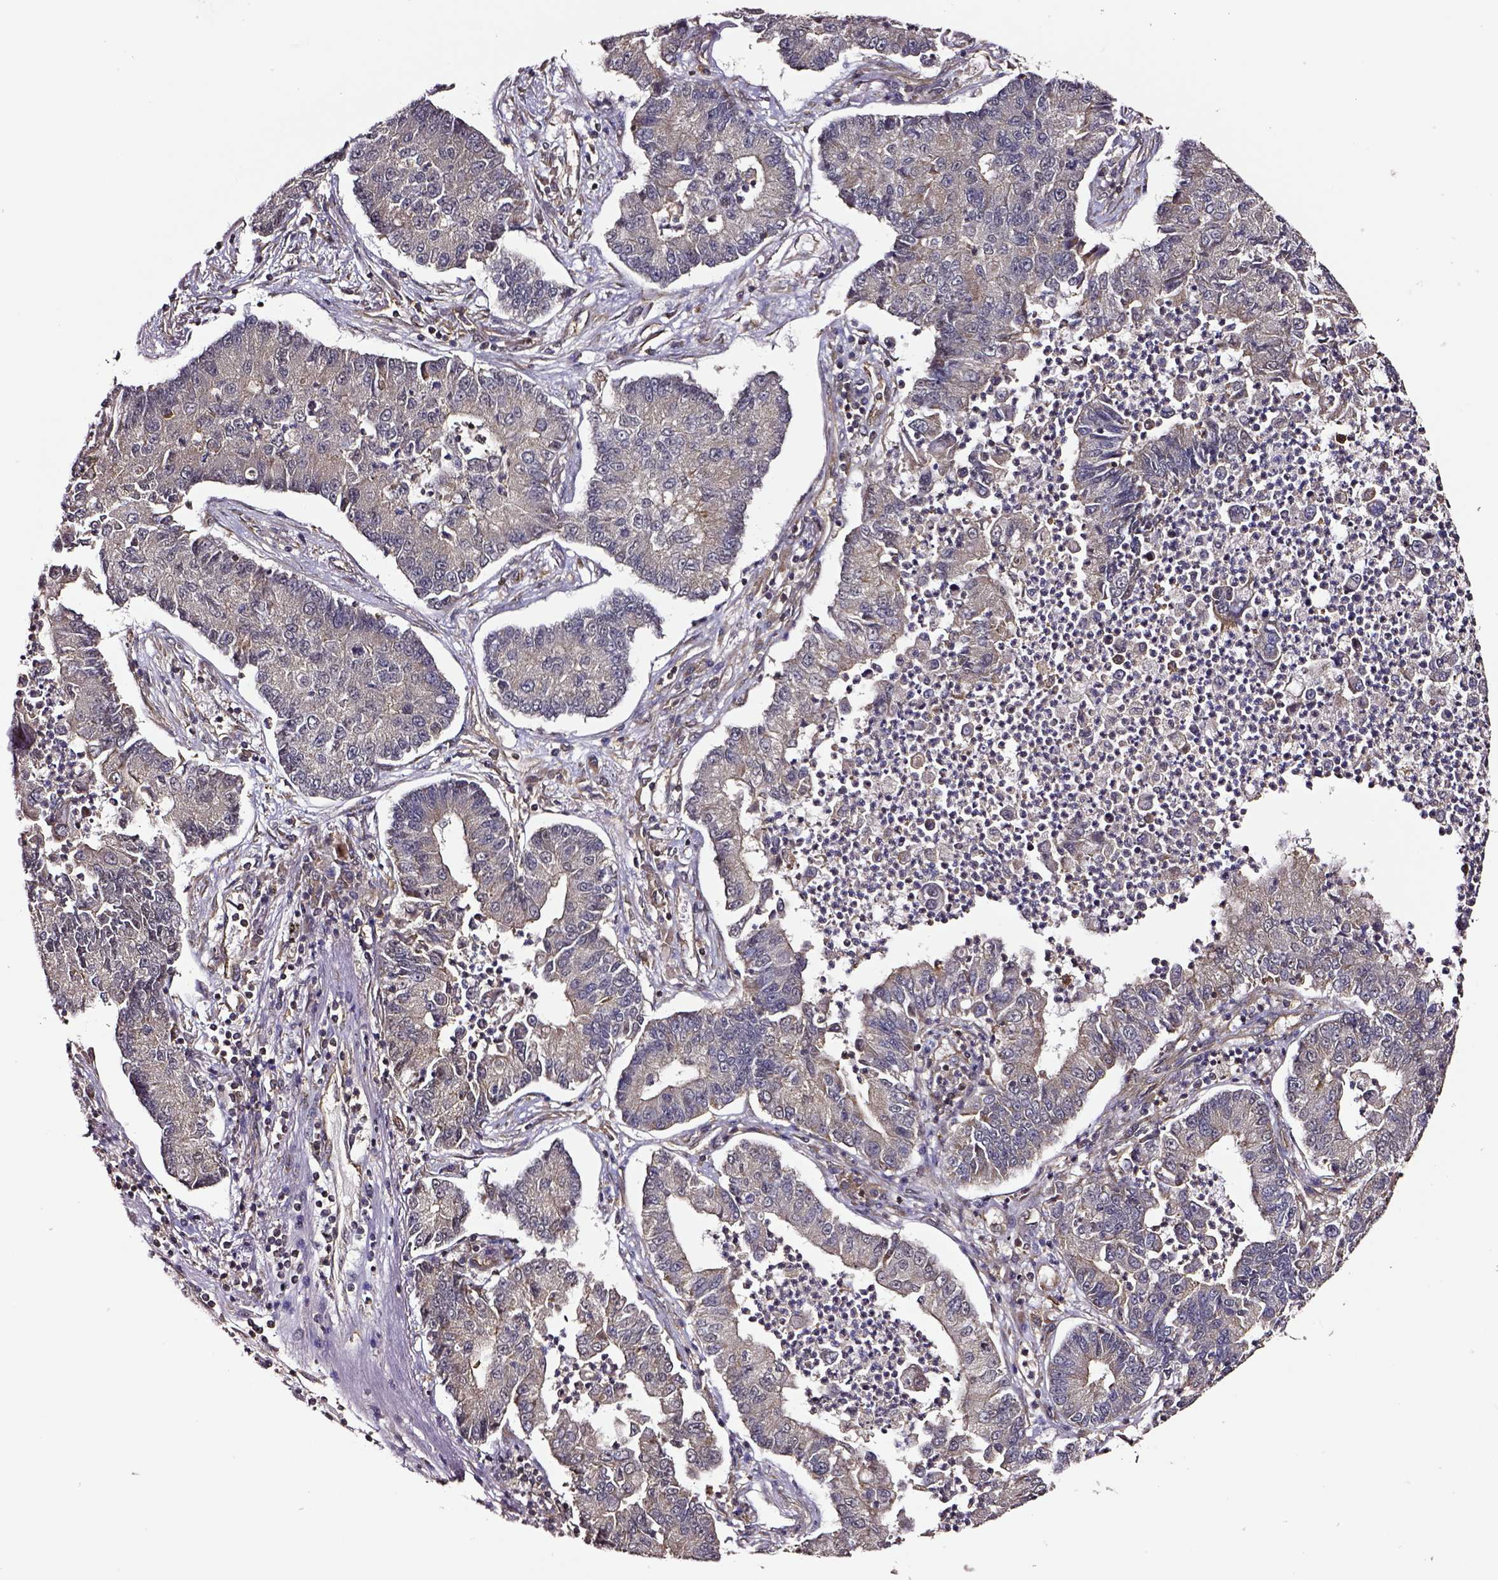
{"staining": {"intensity": "weak", "quantity": "<25%", "location": "cytoplasmic/membranous"}, "tissue": "lung cancer", "cell_type": "Tumor cells", "image_type": "cancer", "snomed": [{"axis": "morphology", "description": "Adenocarcinoma, NOS"}, {"axis": "topography", "description": "Lung"}], "caption": "A high-resolution micrograph shows immunohistochemistry staining of lung adenocarcinoma, which exhibits no significant expression in tumor cells.", "gene": "RASSF5", "patient": {"sex": "female", "age": 57}}